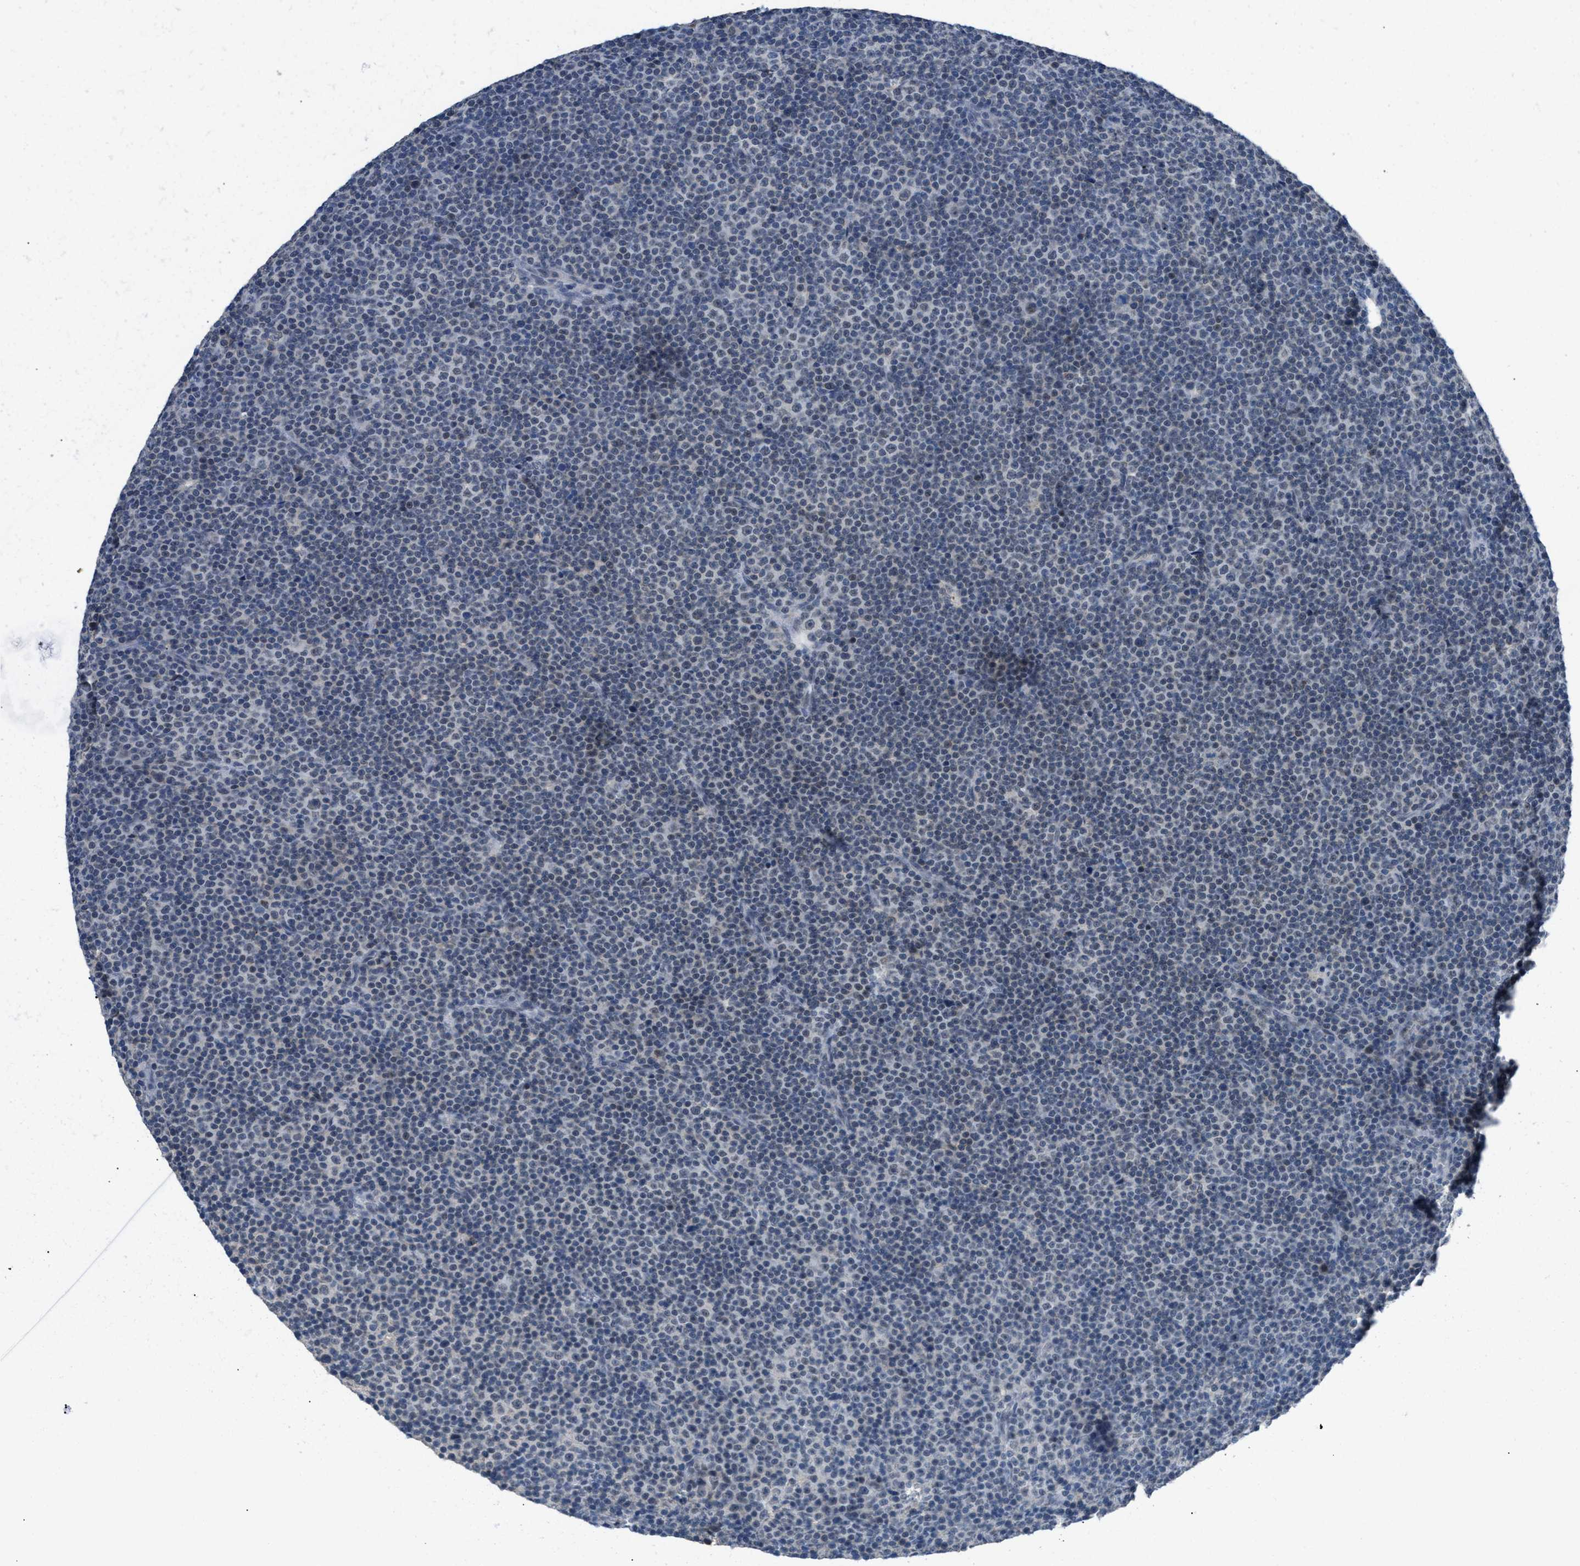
{"staining": {"intensity": "negative", "quantity": "none", "location": "none"}, "tissue": "lymphoma", "cell_type": "Tumor cells", "image_type": "cancer", "snomed": [{"axis": "morphology", "description": "Malignant lymphoma, non-Hodgkin's type, Low grade"}, {"axis": "topography", "description": "Lymph node"}], "caption": "The IHC image has no significant positivity in tumor cells of lymphoma tissue.", "gene": "ANAPC11", "patient": {"sex": "female", "age": 67}}